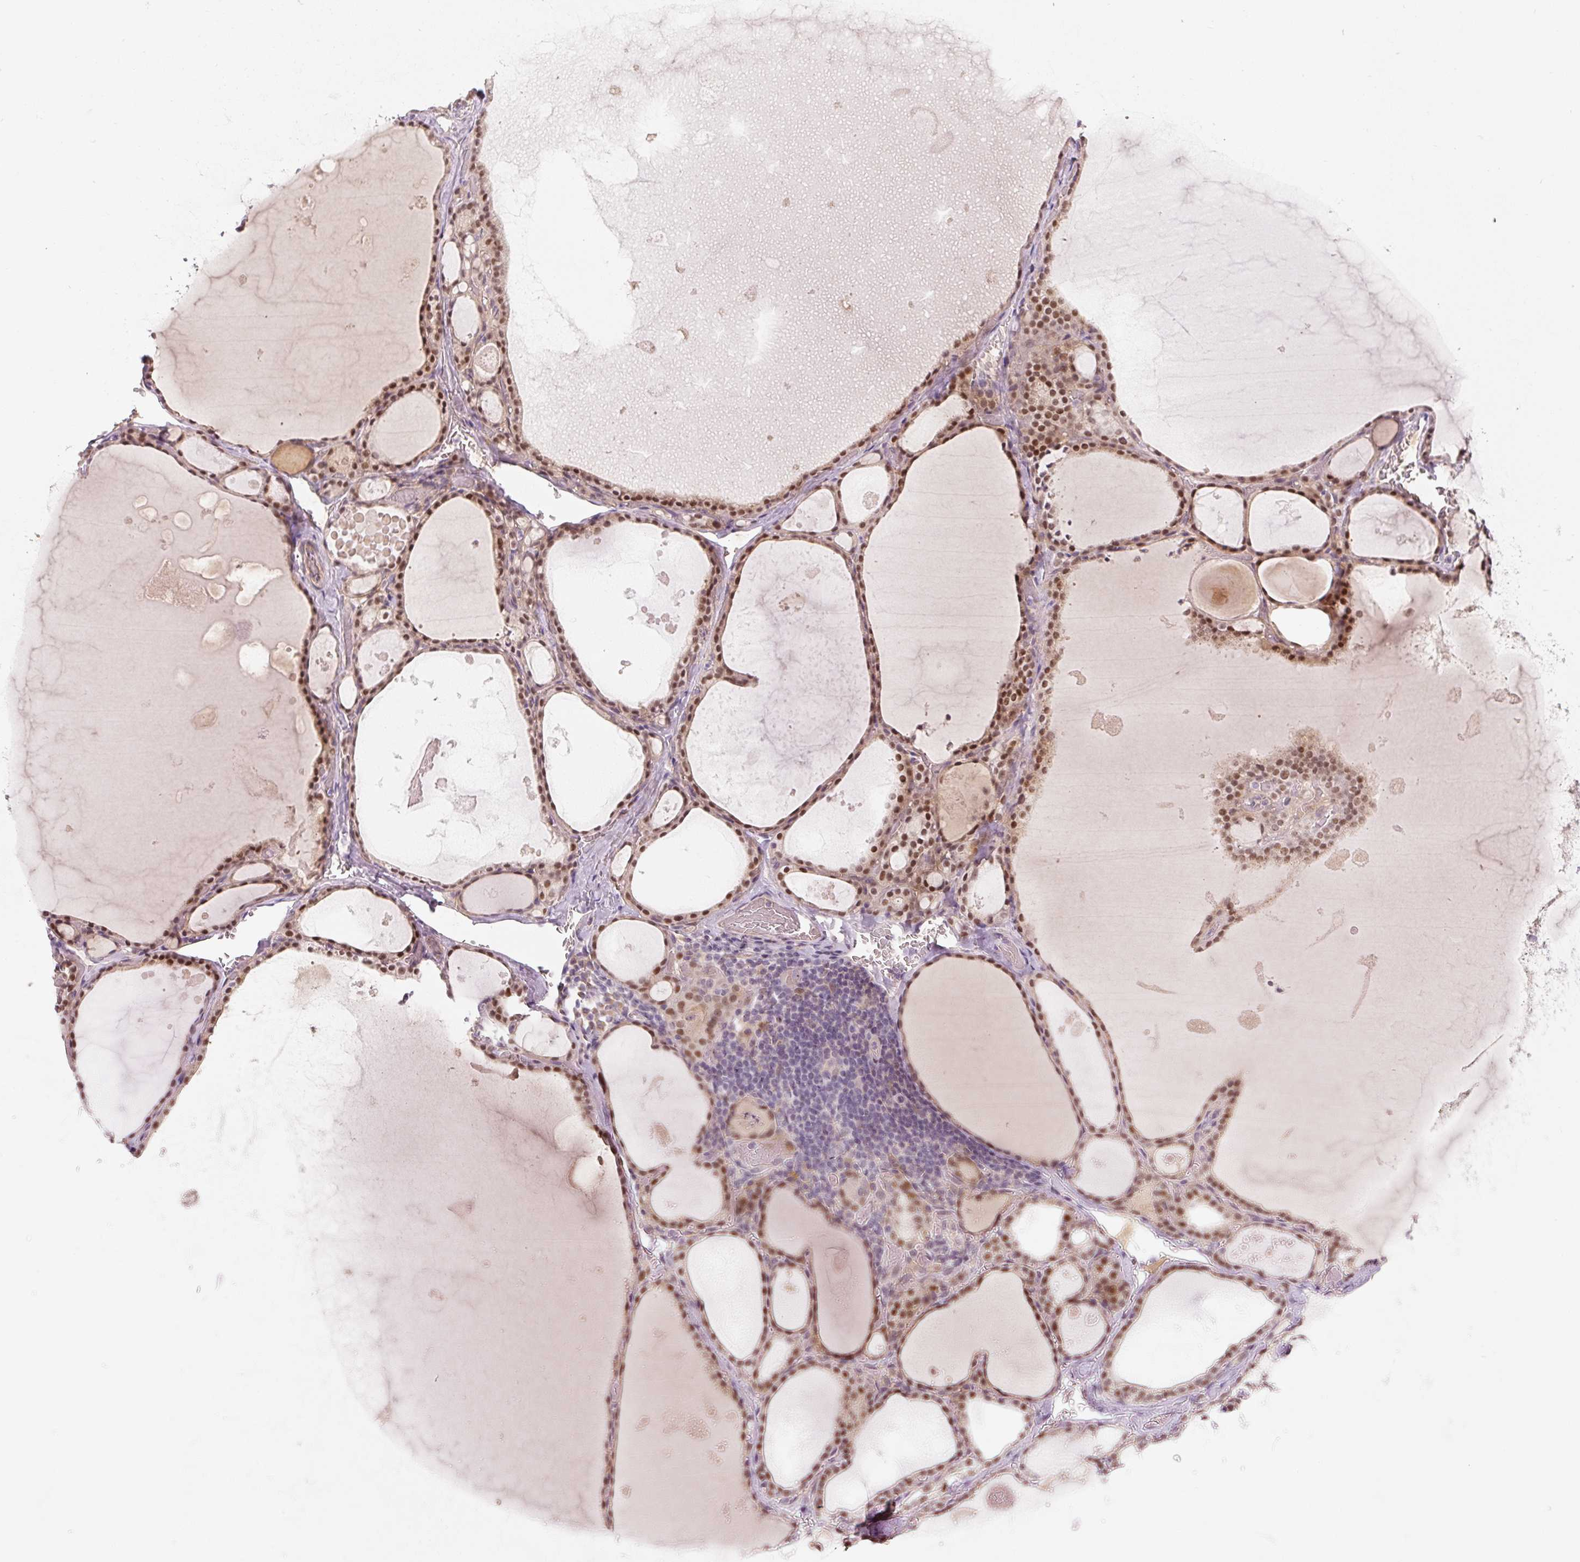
{"staining": {"intensity": "strong", "quantity": ">75%", "location": "nuclear"}, "tissue": "thyroid gland", "cell_type": "Glandular cells", "image_type": "normal", "snomed": [{"axis": "morphology", "description": "Normal tissue, NOS"}, {"axis": "topography", "description": "Thyroid gland"}], "caption": "A brown stain labels strong nuclear staining of a protein in glandular cells of benign human thyroid gland.", "gene": "PWWP3B", "patient": {"sex": "male", "age": 56}}